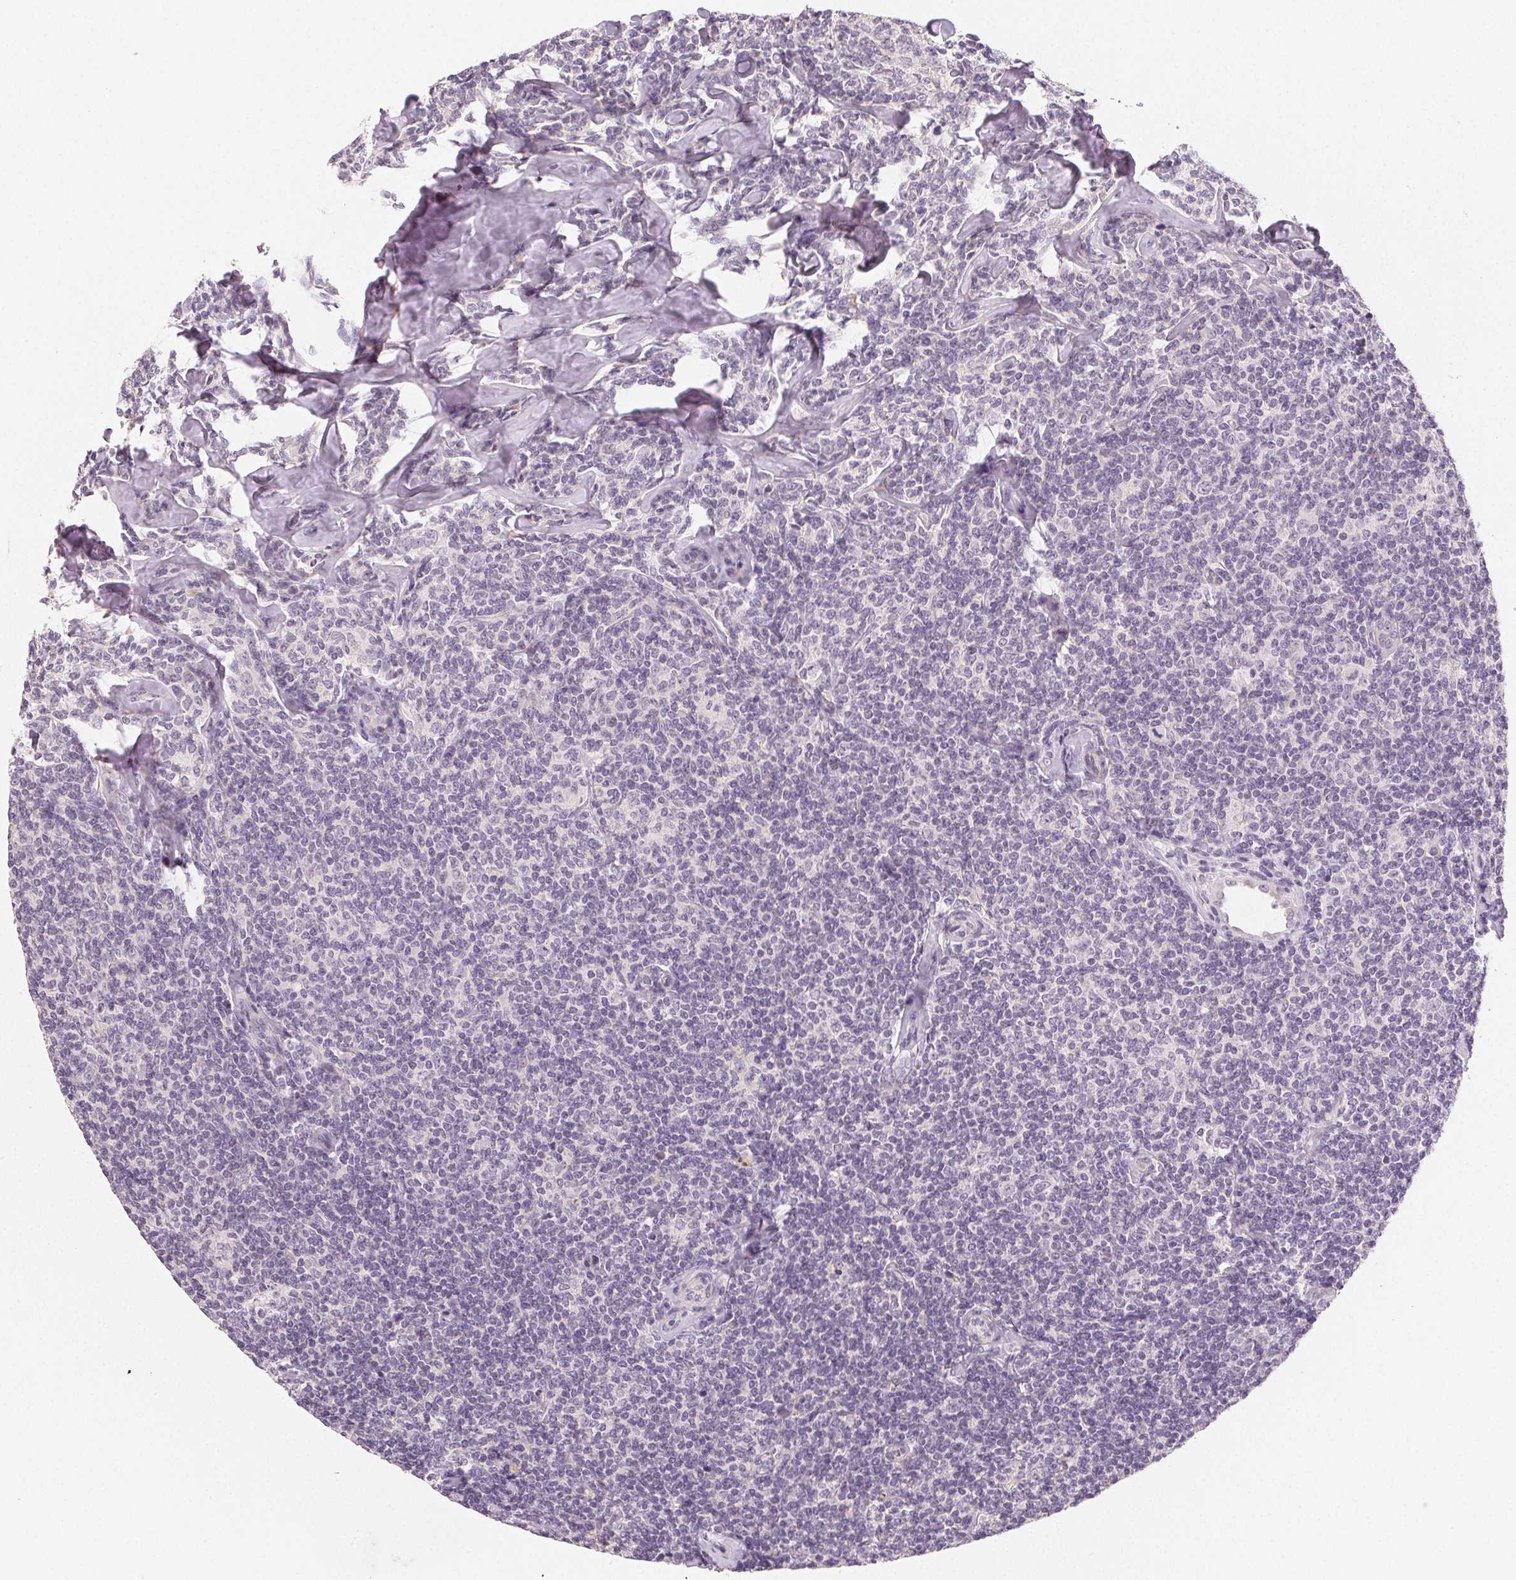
{"staining": {"intensity": "negative", "quantity": "none", "location": "none"}, "tissue": "lymphoma", "cell_type": "Tumor cells", "image_type": "cancer", "snomed": [{"axis": "morphology", "description": "Malignant lymphoma, non-Hodgkin's type, Low grade"}, {"axis": "topography", "description": "Lymph node"}], "caption": "Immunohistochemistry micrograph of neoplastic tissue: malignant lymphoma, non-Hodgkin's type (low-grade) stained with DAB (3,3'-diaminobenzidine) displays no significant protein staining in tumor cells.", "gene": "MYBL1", "patient": {"sex": "female", "age": 56}}